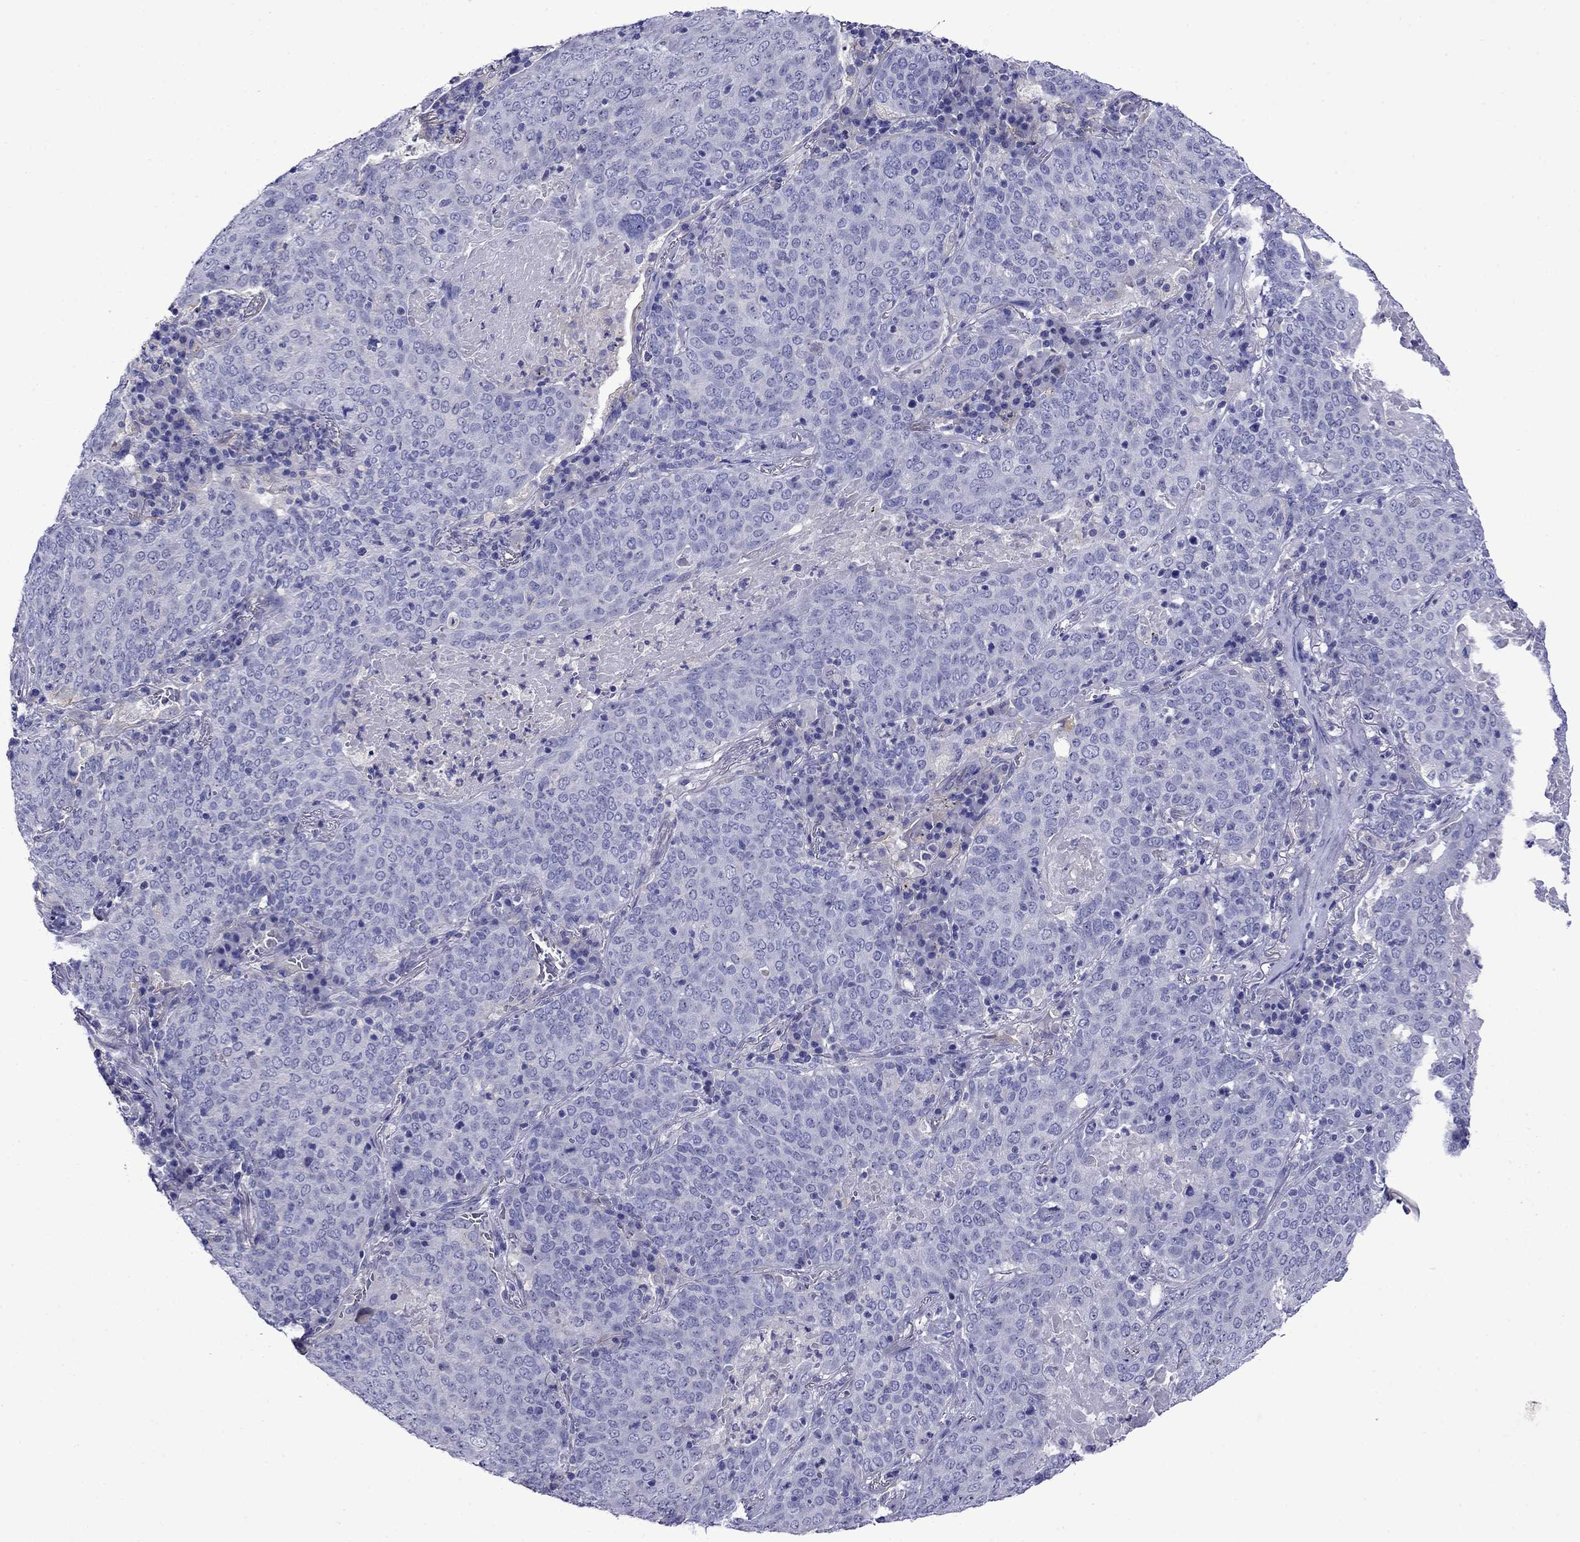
{"staining": {"intensity": "negative", "quantity": "none", "location": "none"}, "tissue": "lung cancer", "cell_type": "Tumor cells", "image_type": "cancer", "snomed": [{"axis": "morphology", "description": "Squamous cell carcinoma, NOS"}, {"axis": "topography", "description": "Lung"}], "caption": "Squamous cell carcinoma (lung) was stained to show a protein in brown. There is no significant positivity in tumor cells.", "gene": "SCG2", "patient": {"sex": "male", "age": 82}}